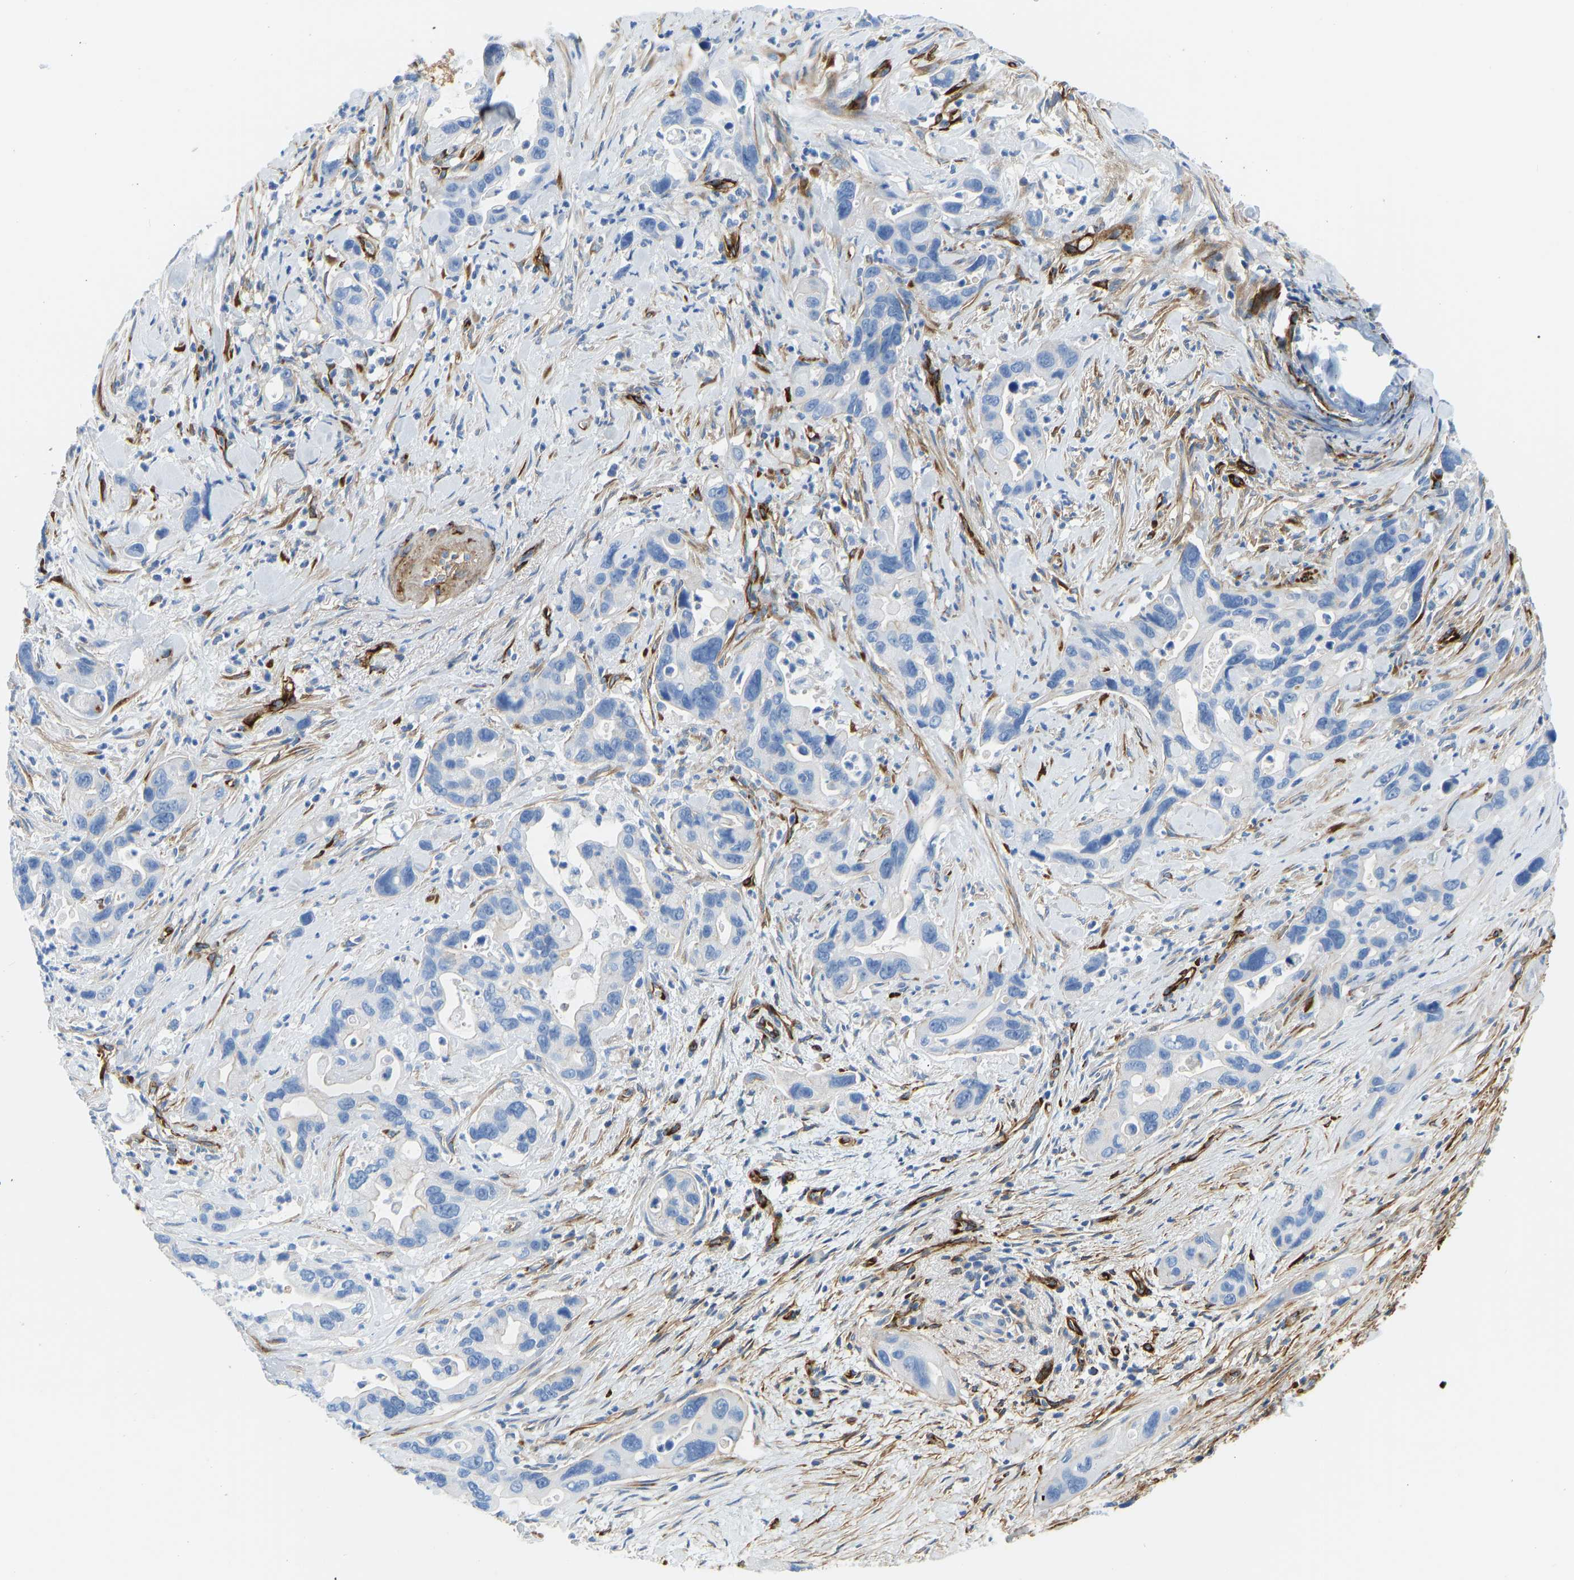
{"staining": {"intensity": "negative", "quantity": "none", "location": "none"}, "tissue": "pancreatic cancer", "cell_type": "Tumor cells", "image_type": "cancer", "snomed": [{"axis": "morphology", "description": "Adenocarcinoma, NOS"}, {"axis": "topography", "description": "Pancreas"}], "caption": "Pancreatic cancer (adenocarcinoma) was stained to show a protein in brown. There is no significant expression in tumor cells. (Immunohistochemistry (ihc), brightfield microscopy, high magnification).", "gene": "COL15A1", "patient": {"sex": "female", "age": 70}}